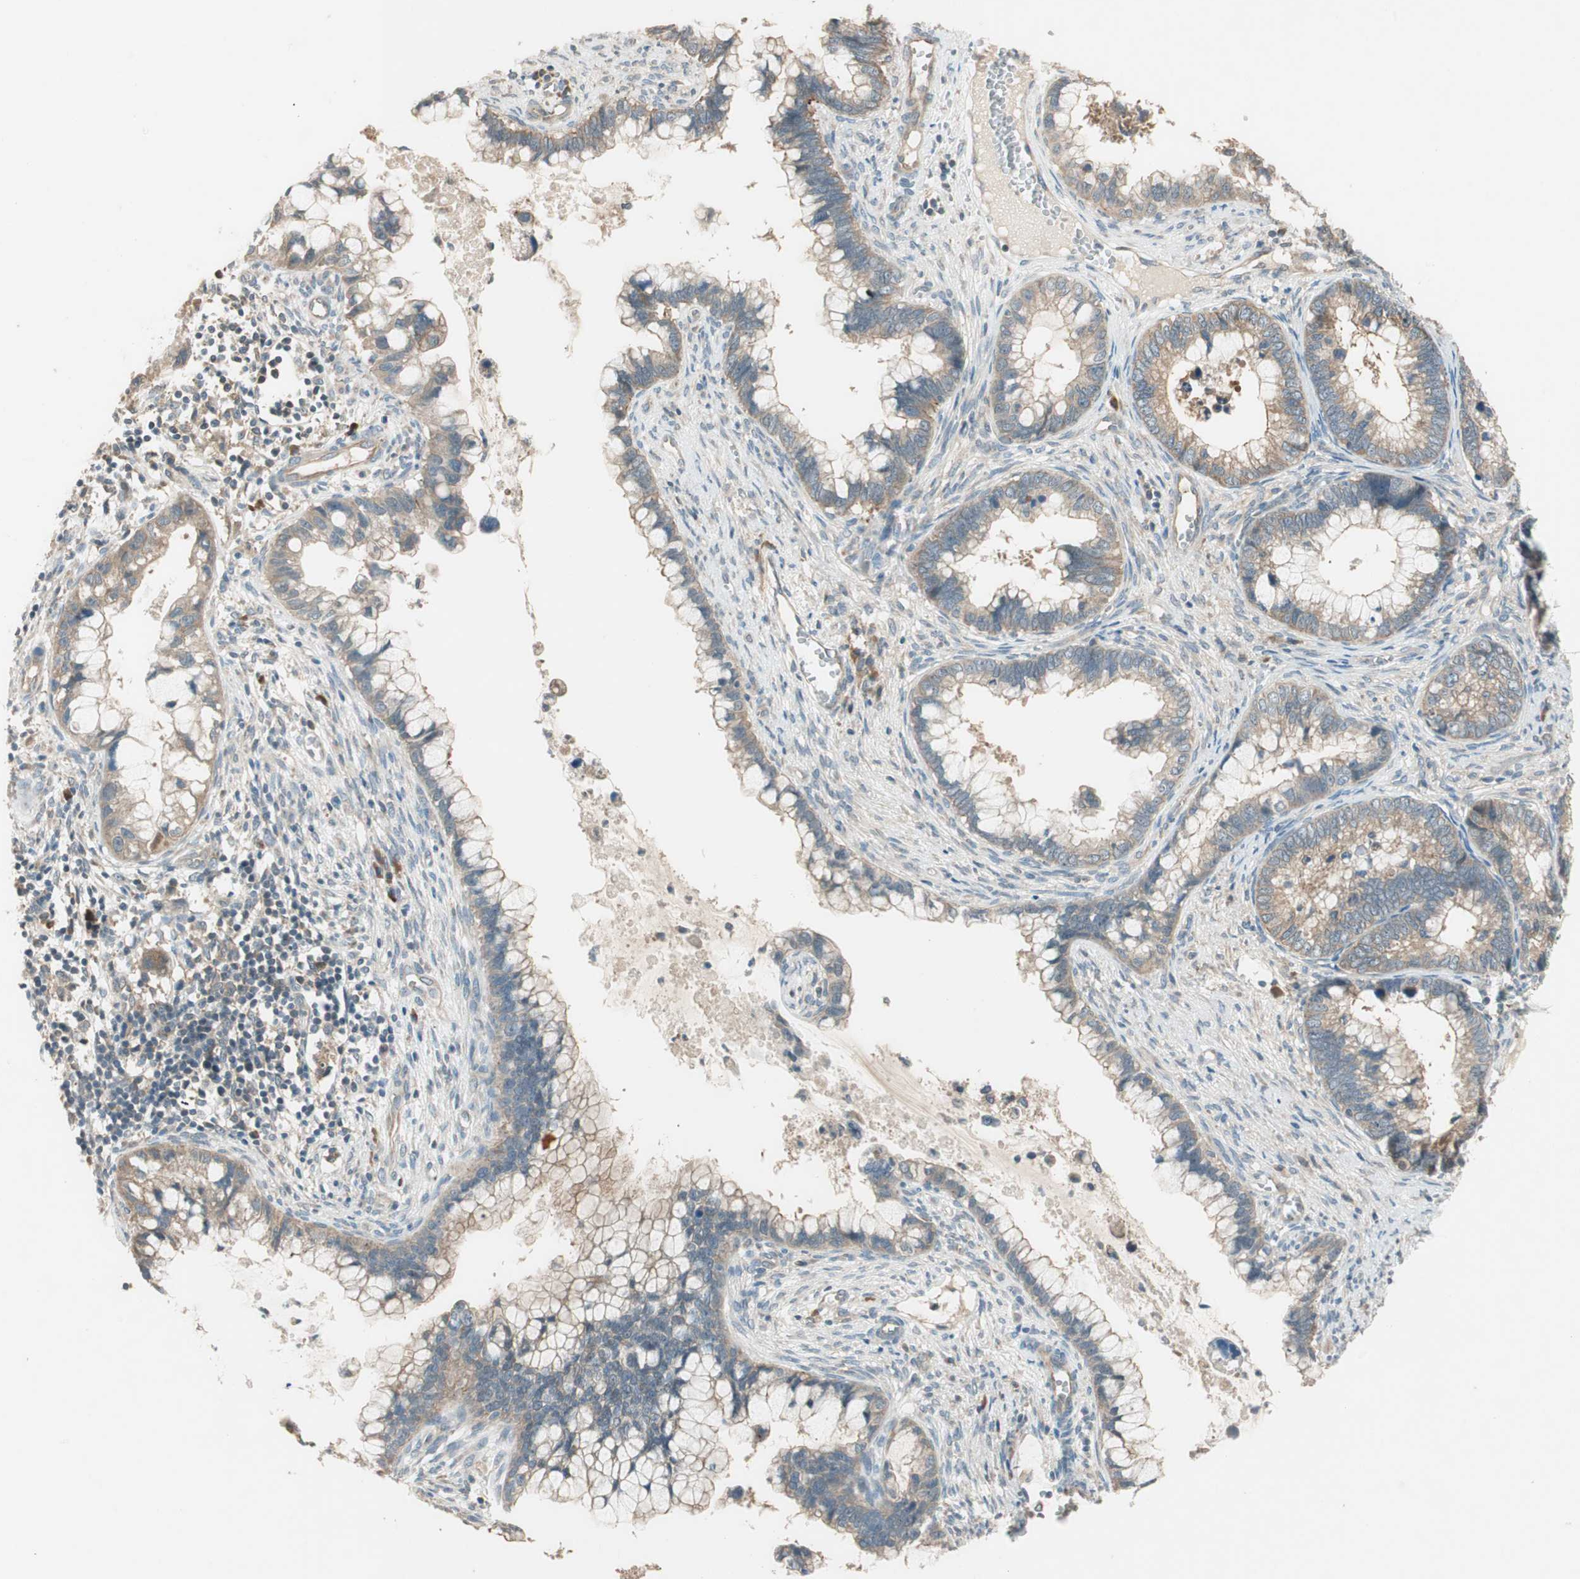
{"staining": {"intensity": "weak", "quantity": ">75%", "location": "cytoplasmic/membranous"}, "tissue": "cervical cancer", "cell_type": "Tumor cells", "image_type": "cancer", "snomed": [{"axis": "morphology", "description": "Adenocarcinoma, NOS"}, {"axis": "topography", "description": "Cervix"}], "caption": "Protein analysis of cervical cancer (adenocarcinoma) tissue reveals weak cytoplasmic/membranous staining in approximately >75% of tumor cells.", "gene": "NCLN", "patient": {"sex": "female", "age": 44}}